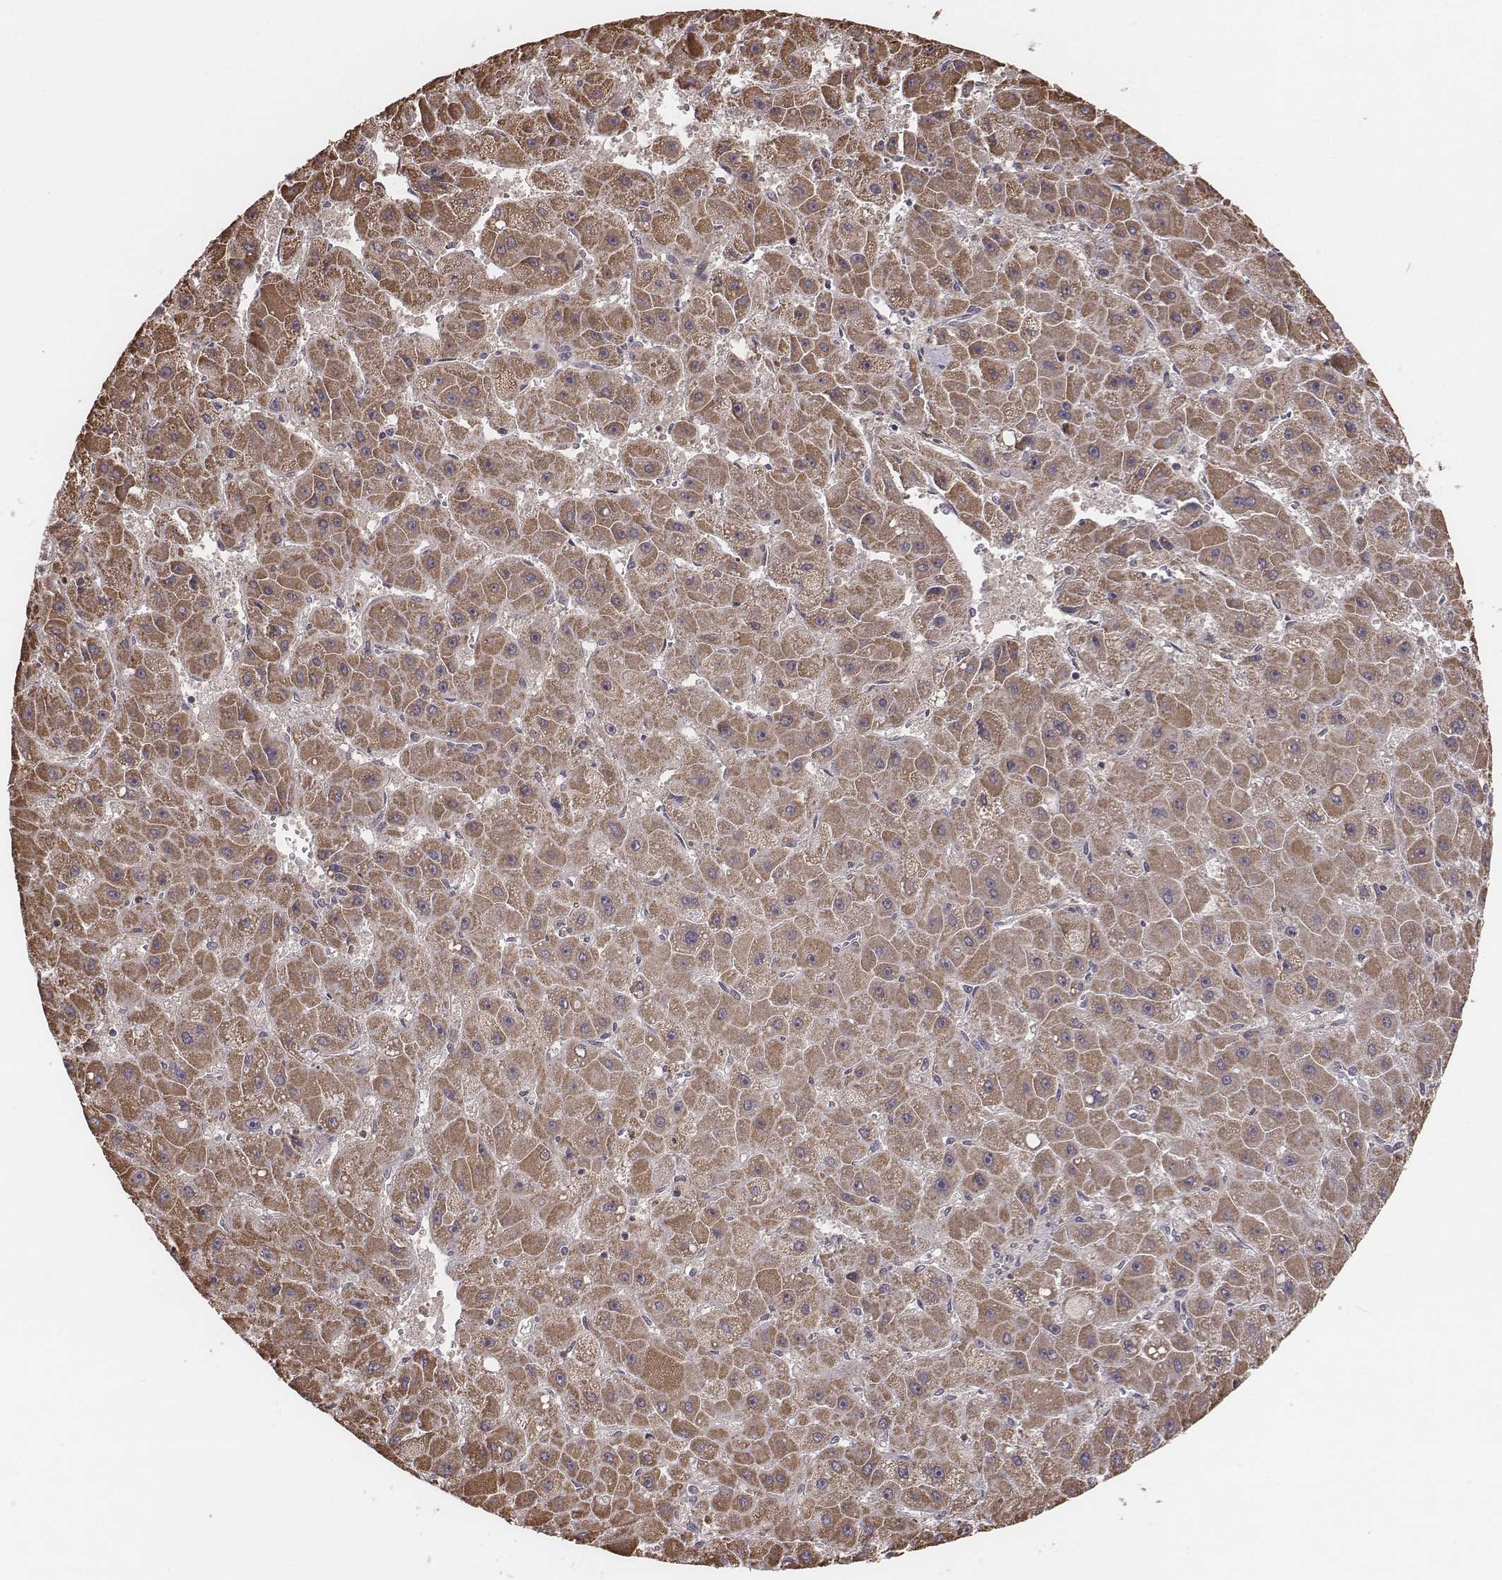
{"staining": {"intensity": "strong", "quantity": ">75%", "location": "cytoplasmic/membranous"}, "tissue": "liver cancer", "cell_type": "Tumor cells", "image_type": "cancer", "snomed": [{"axis": "morphology", "description": "Carcinoma, Hepatocellular, NOS"}, {"axis": "topography", "description": "Liver"}], "caption": "Protein analysis of liver cancer tissue demonstrates strong cytoplasmic/membranous expression in about >75% of tumor cells.", "gene": "PDCD2L", "patient": {"sex": "female", "age": 25}}